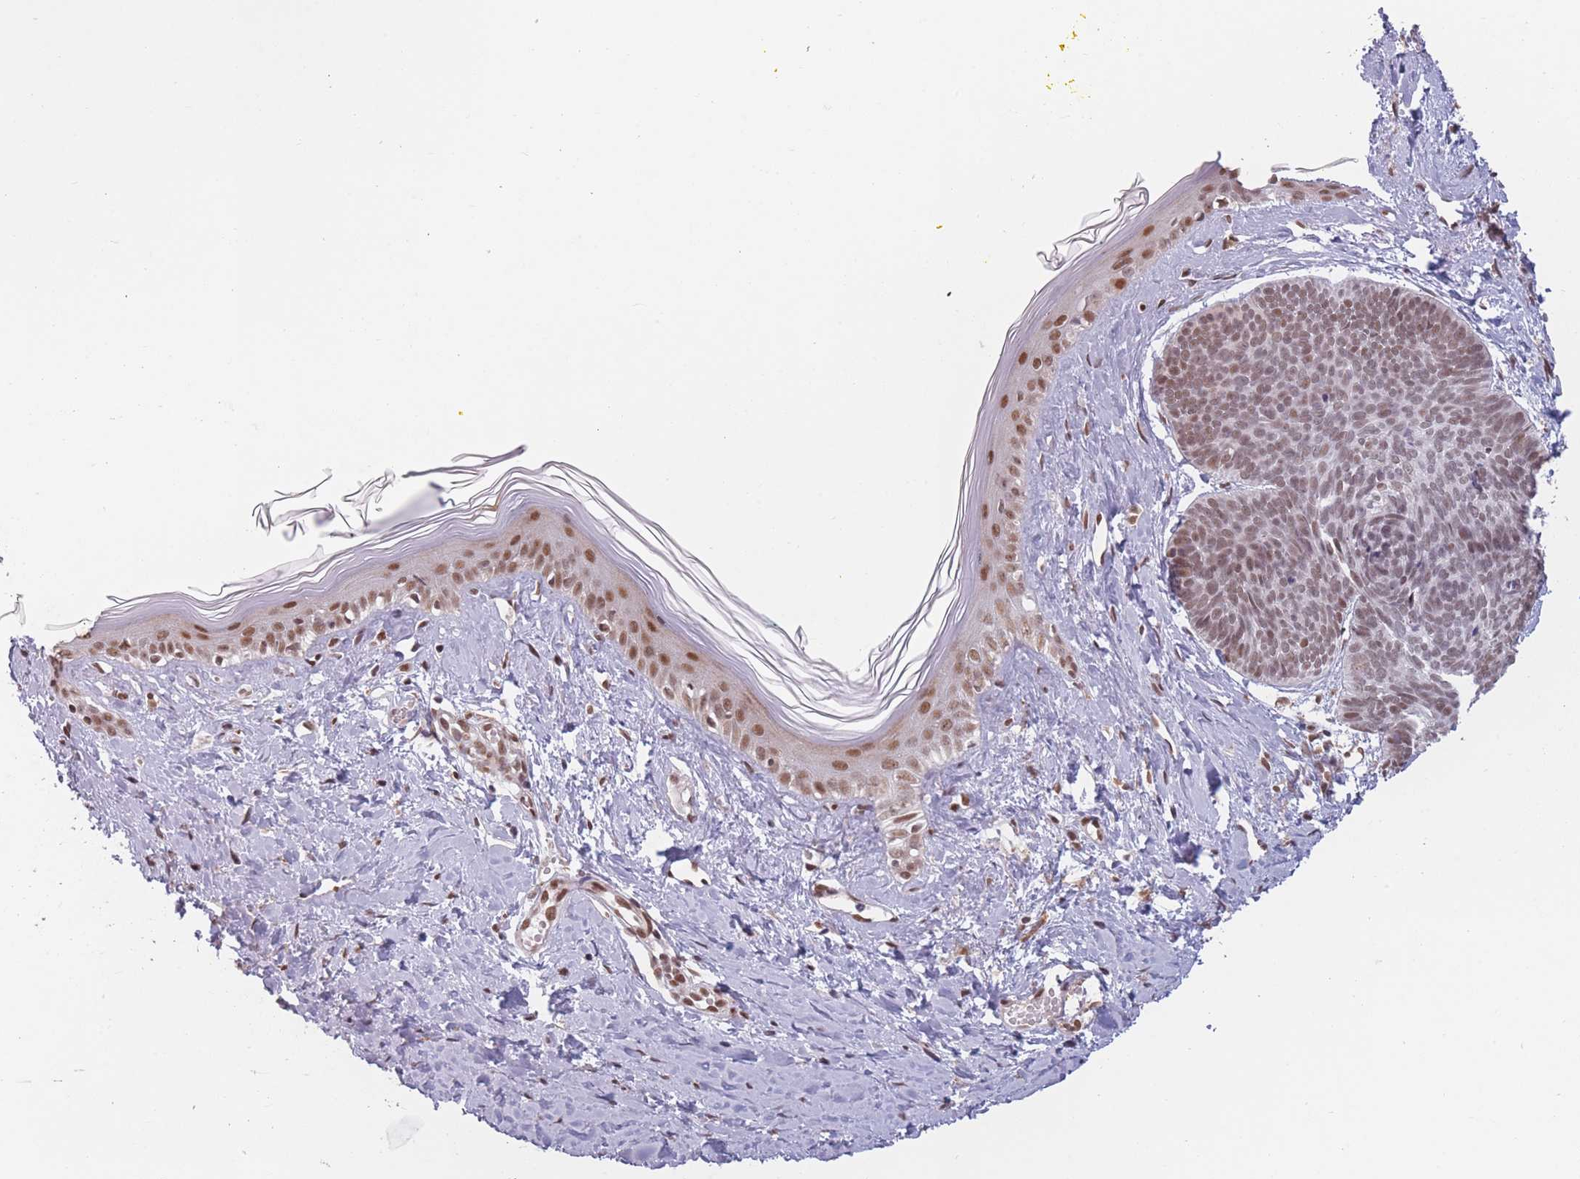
{"staining": {"intensity": "moderate", "quantity": ">75%", "location": "nuclear"}, "tissue": "skin cancer", "cell_type": "Tumor cells", "image_type": "cancer", "snomed": [{"axis": "morphology", "description": "Basal cell carcinoma"}, {"axis": "topography", "description": "Skin"}], "caption": "This is a micrograph of immunohistochemistry (IHC) staining of basal cell carcinoma (skin), which shows moderate staining in the nuclear of tumor cells.", "gene": "SUPT6H", "patient": {"sex": "female", "age": 81}}